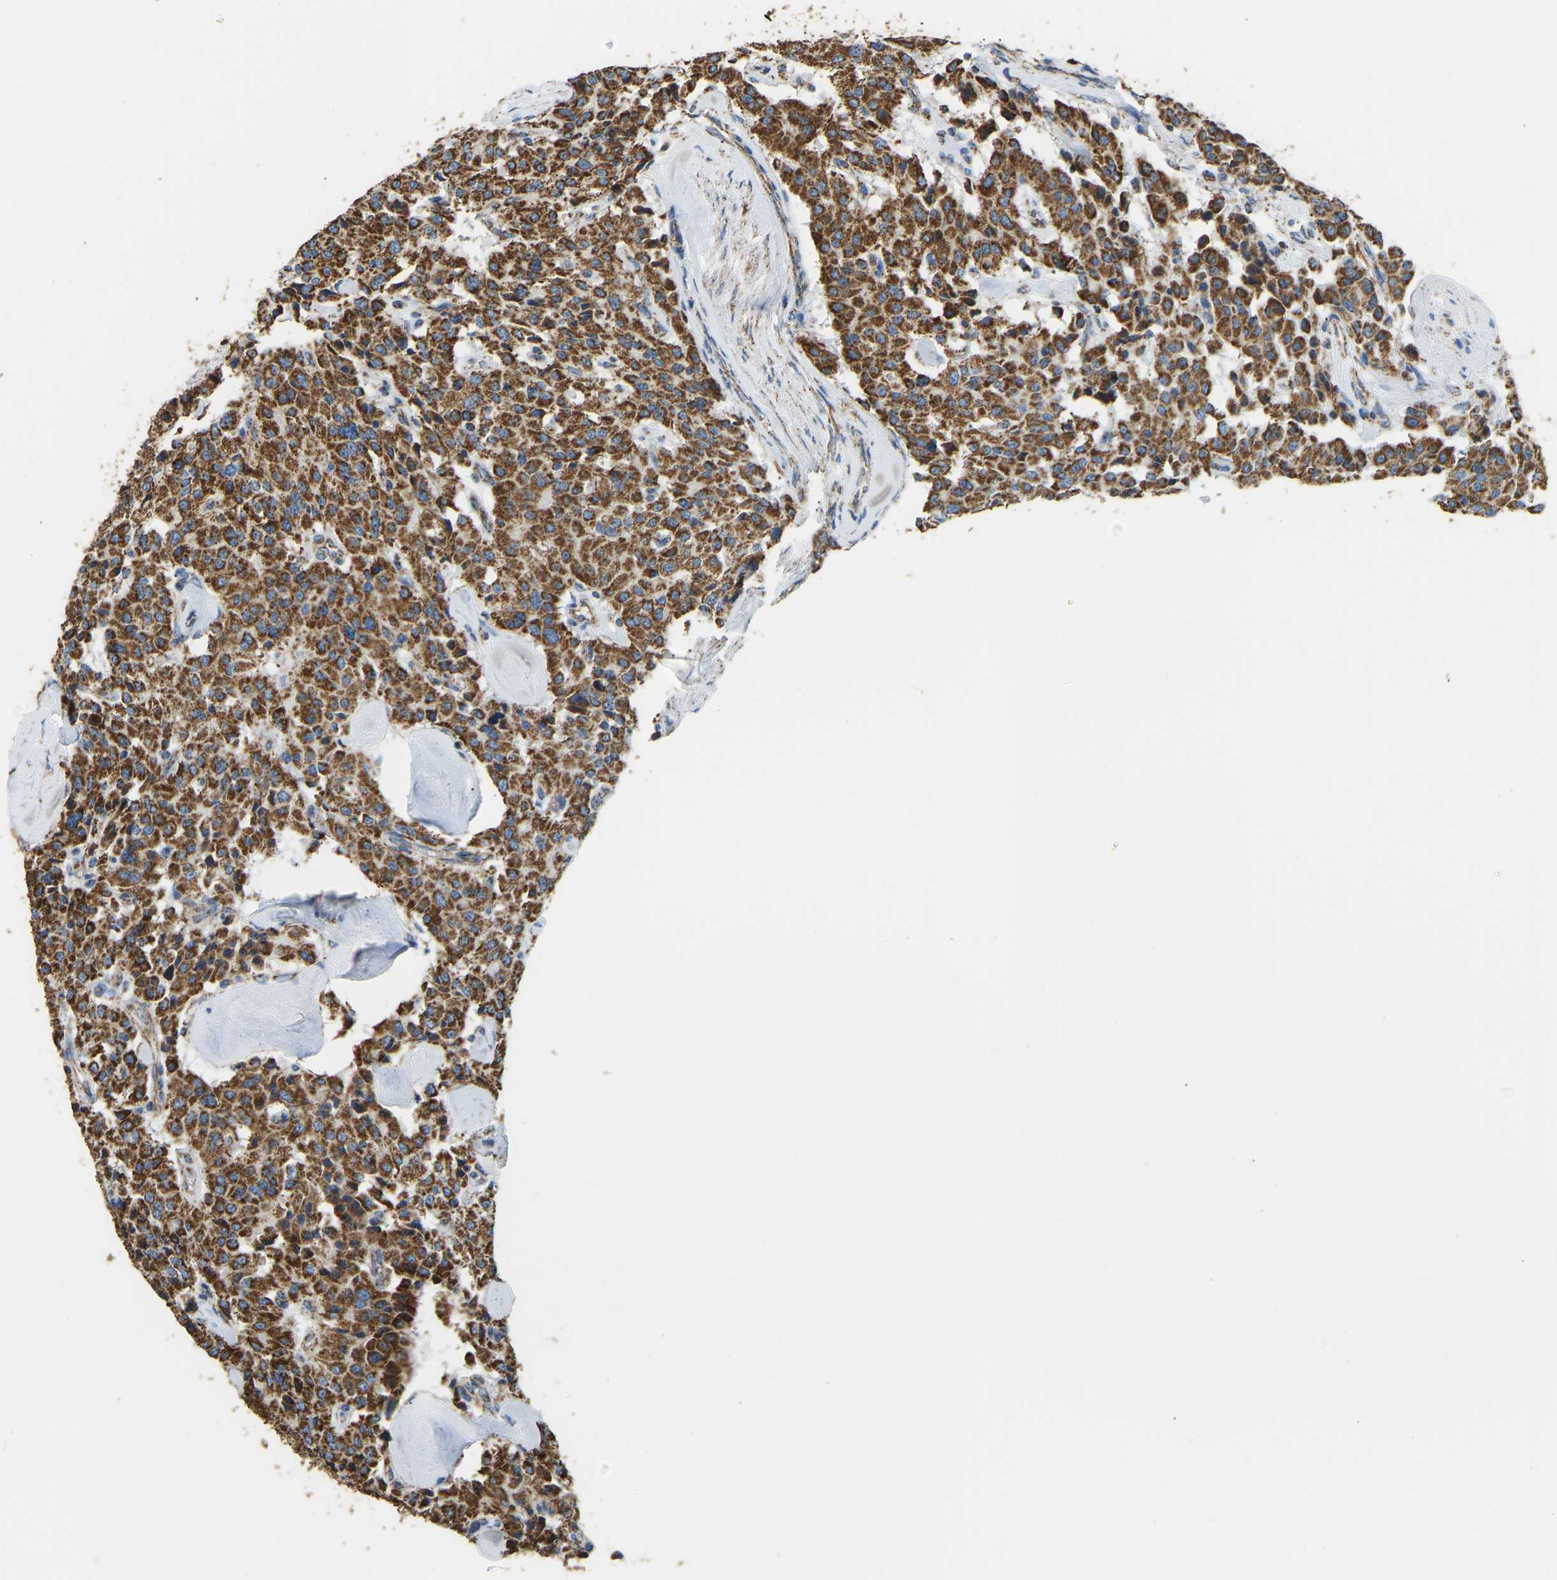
{"staining": {"intensity": "strong", "quantity": ">75%", "location": "cytoplasmic/membranous"}, "tissue": "carcinoid", "cell_type": "Tumor cells", "image_type": "cancer", "snomed": [{"axis": "morphology", "description": "Carcinoid, malignant, NOS"}, {"axis": "topography", "description": "Lung"}], "caption": "Carcinoid stained with a protein marker displays strong staining in tumor cells.", "gene": "IRX6", "patient": {"sex": "male", "age": 30}}